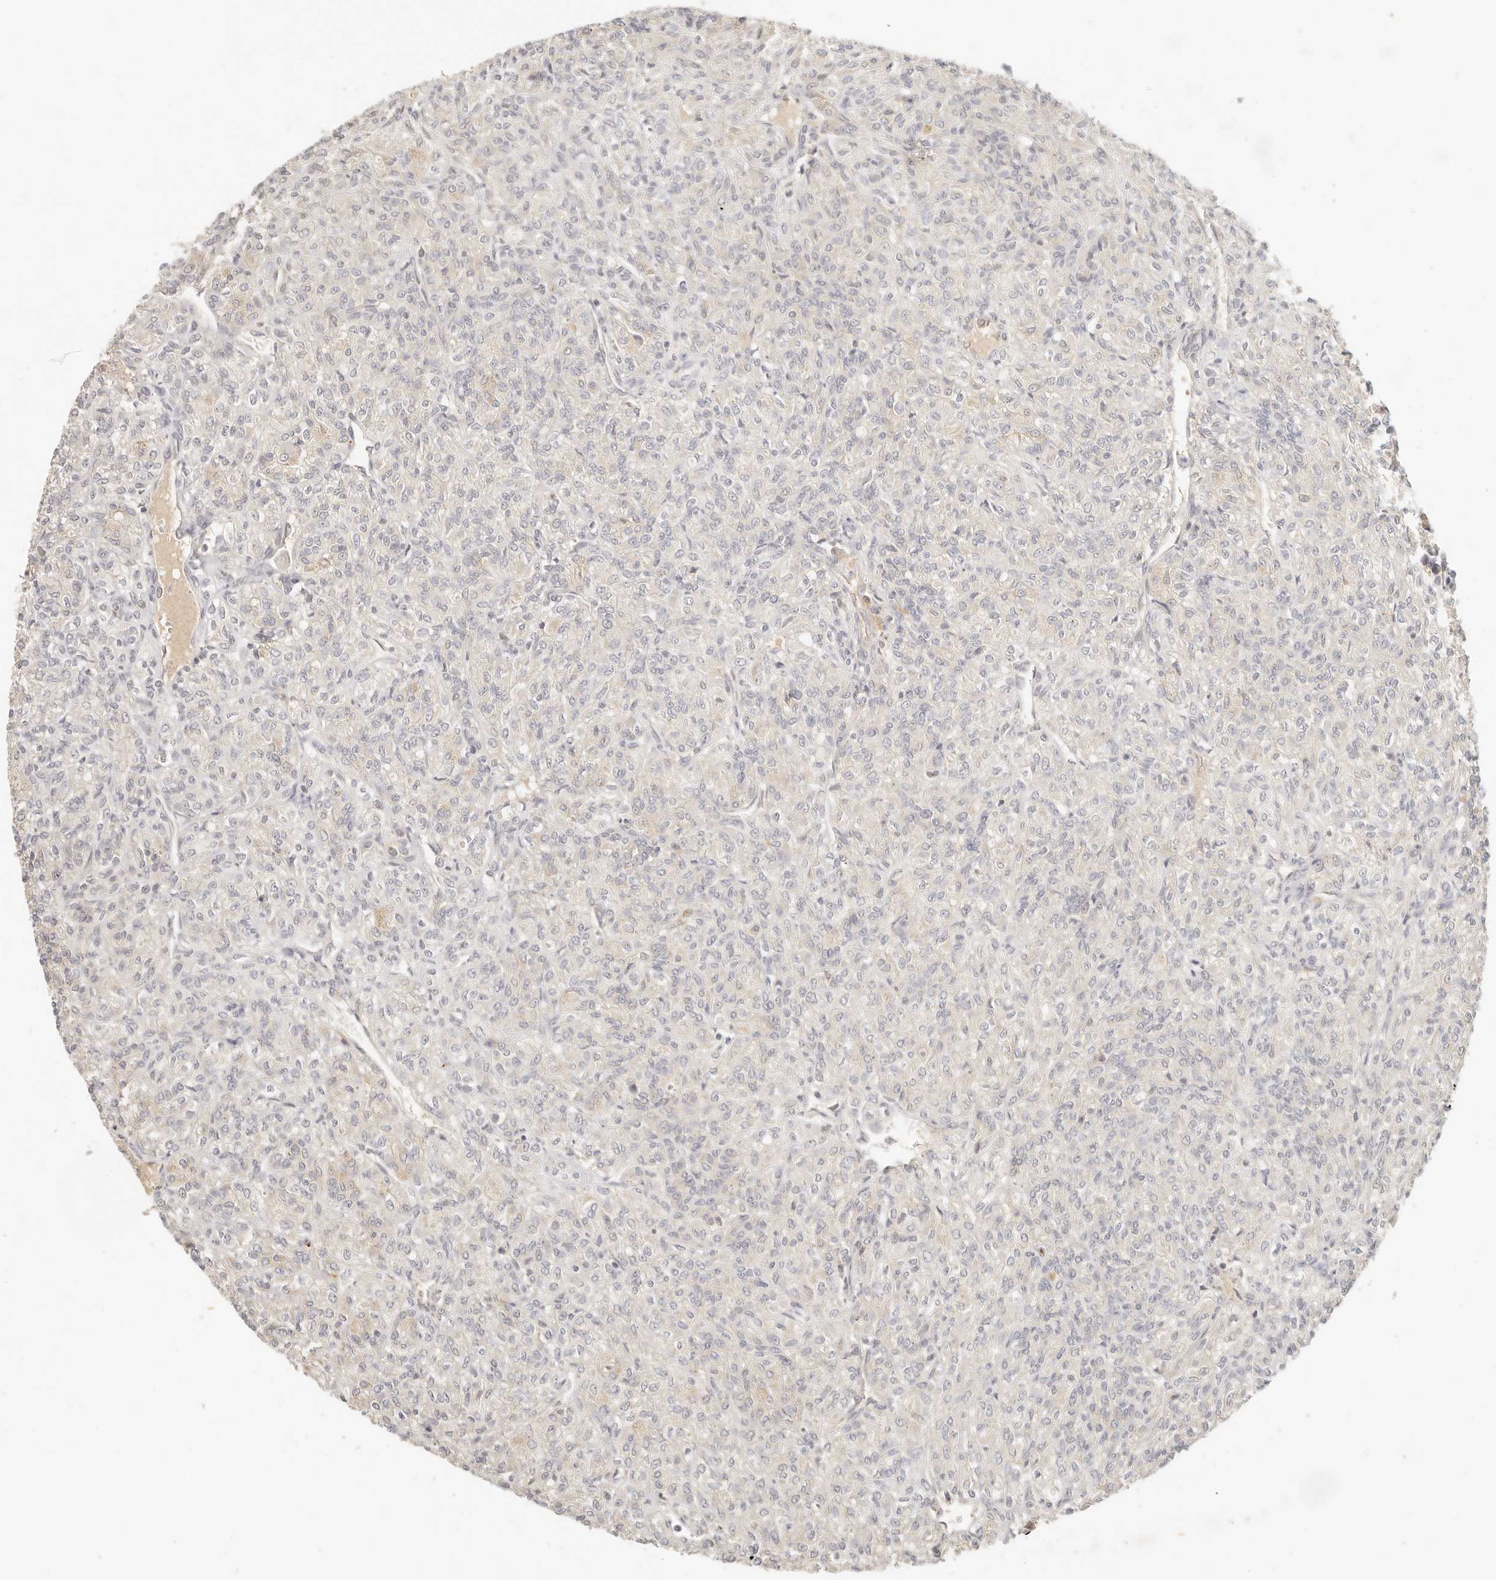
{"staining": {"intensity": "negative", "quantity": "none", "location": "none"}, "tissue": "renal cancer", "cell_type": "Tumor cells", "image_type": "cancer", "snomed": [{"axis": "morphology", "description": "Adenocarcinoma, NOS"}, {"axis": "topography", "description": "Kidney"}], "caption": "A micrograph of renal cancer stained for a protein exhibits no brown staining in tumor cells.", "gene": "INTS11", "patient": {"sex": "male", "age": 77}}